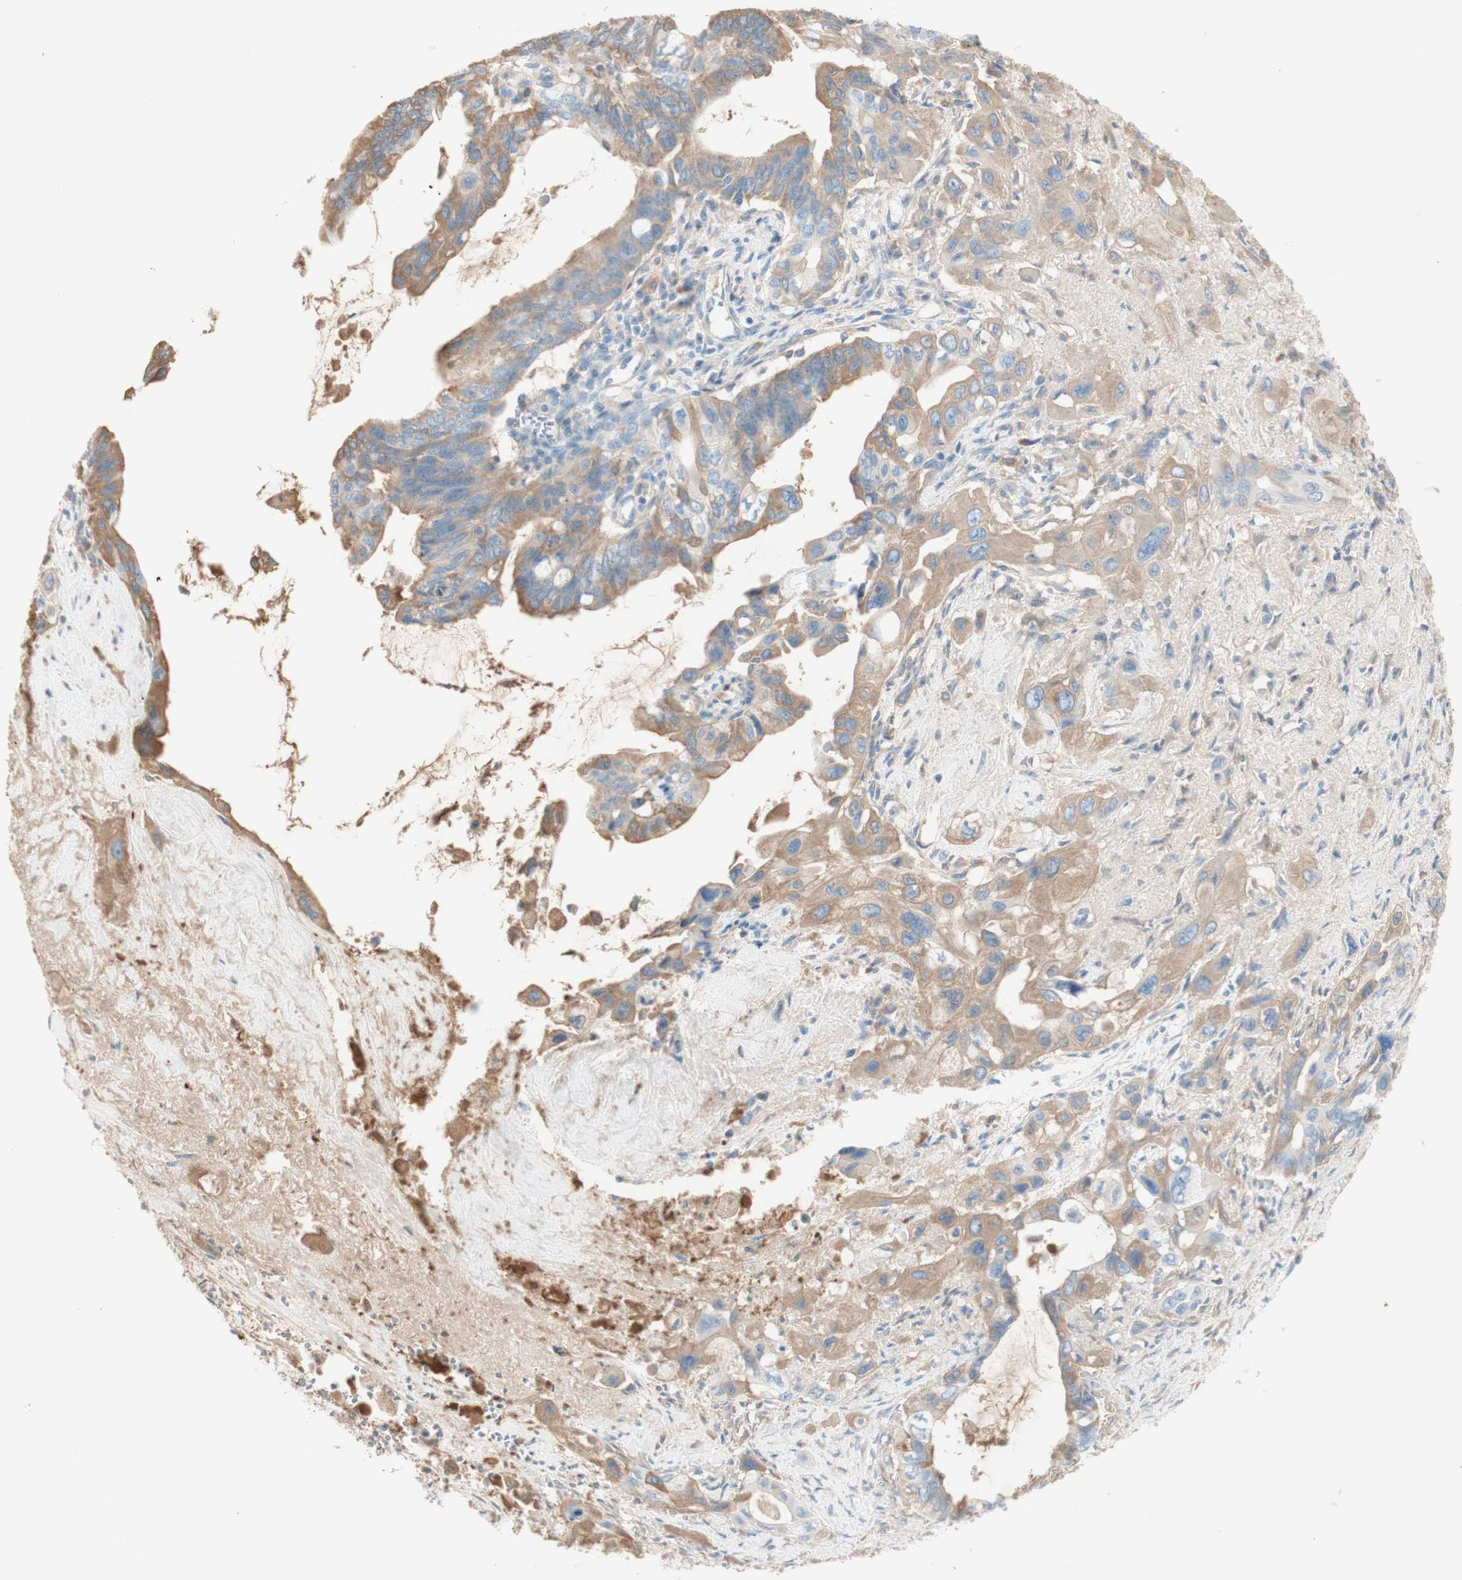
{"staining": {"intensity": "moderate", "quantity": "25%-75%", "location": "cytoplasmic/membranous"}, "tissue": "pancreatic cancer", "cell_type": "Tumor cells", "image_type": "cancer", "snomed": [{"axis": "morphology", "description": "Adenocarcinoma, NOS"}, {"axis": "topography", "description": "Pancreas"}], "caption": "The photomicrograph exhibits immunohistochemical staining of pancreatic cancer (adenocarcinoma). There is moderate cytoplasmic/membranous staining is present in about 25%-75% of tumor cells.", "gene": "KNG1", "patient": {"sex": "male", "age": 73}}